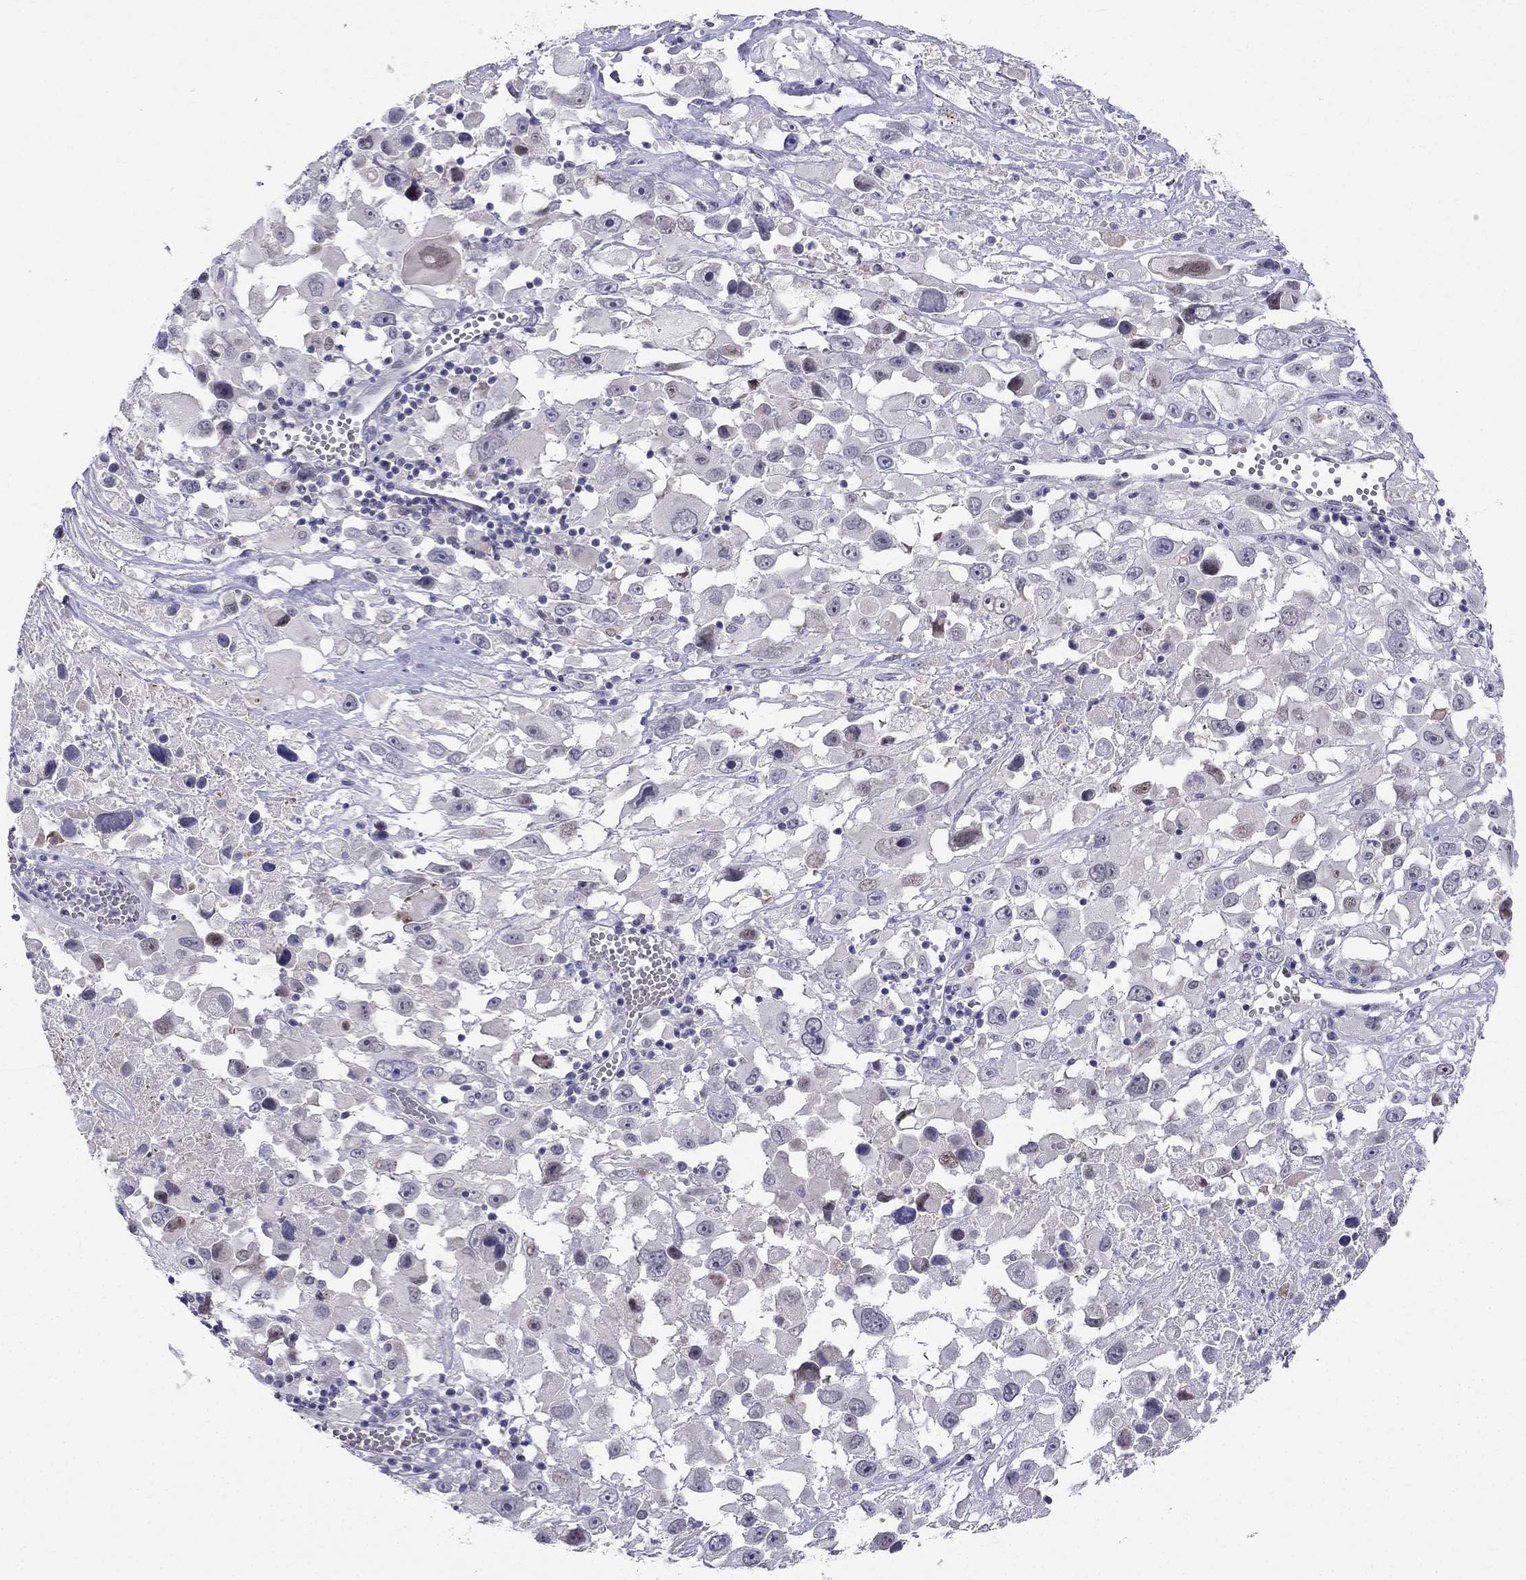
{"staining": {"intensity": "negative", "quantity": "none", "location": "none"}, "tissue": "melanoma", "cell_type": "Tumor cells", "image_type": "cancer", "snomed": [{"axis": "morphology", "description": "Malignant melanoma, Metastatic site"}, {"axis": "topography", "description": "Soft tissue"}], "caption": "The immunohistochemistry (IHC) photomicrograph has no significant positivity in tumor cells of melanoma tissue.", "gene": "BAG5", "patient": {"sex": "male", "age": 50}}